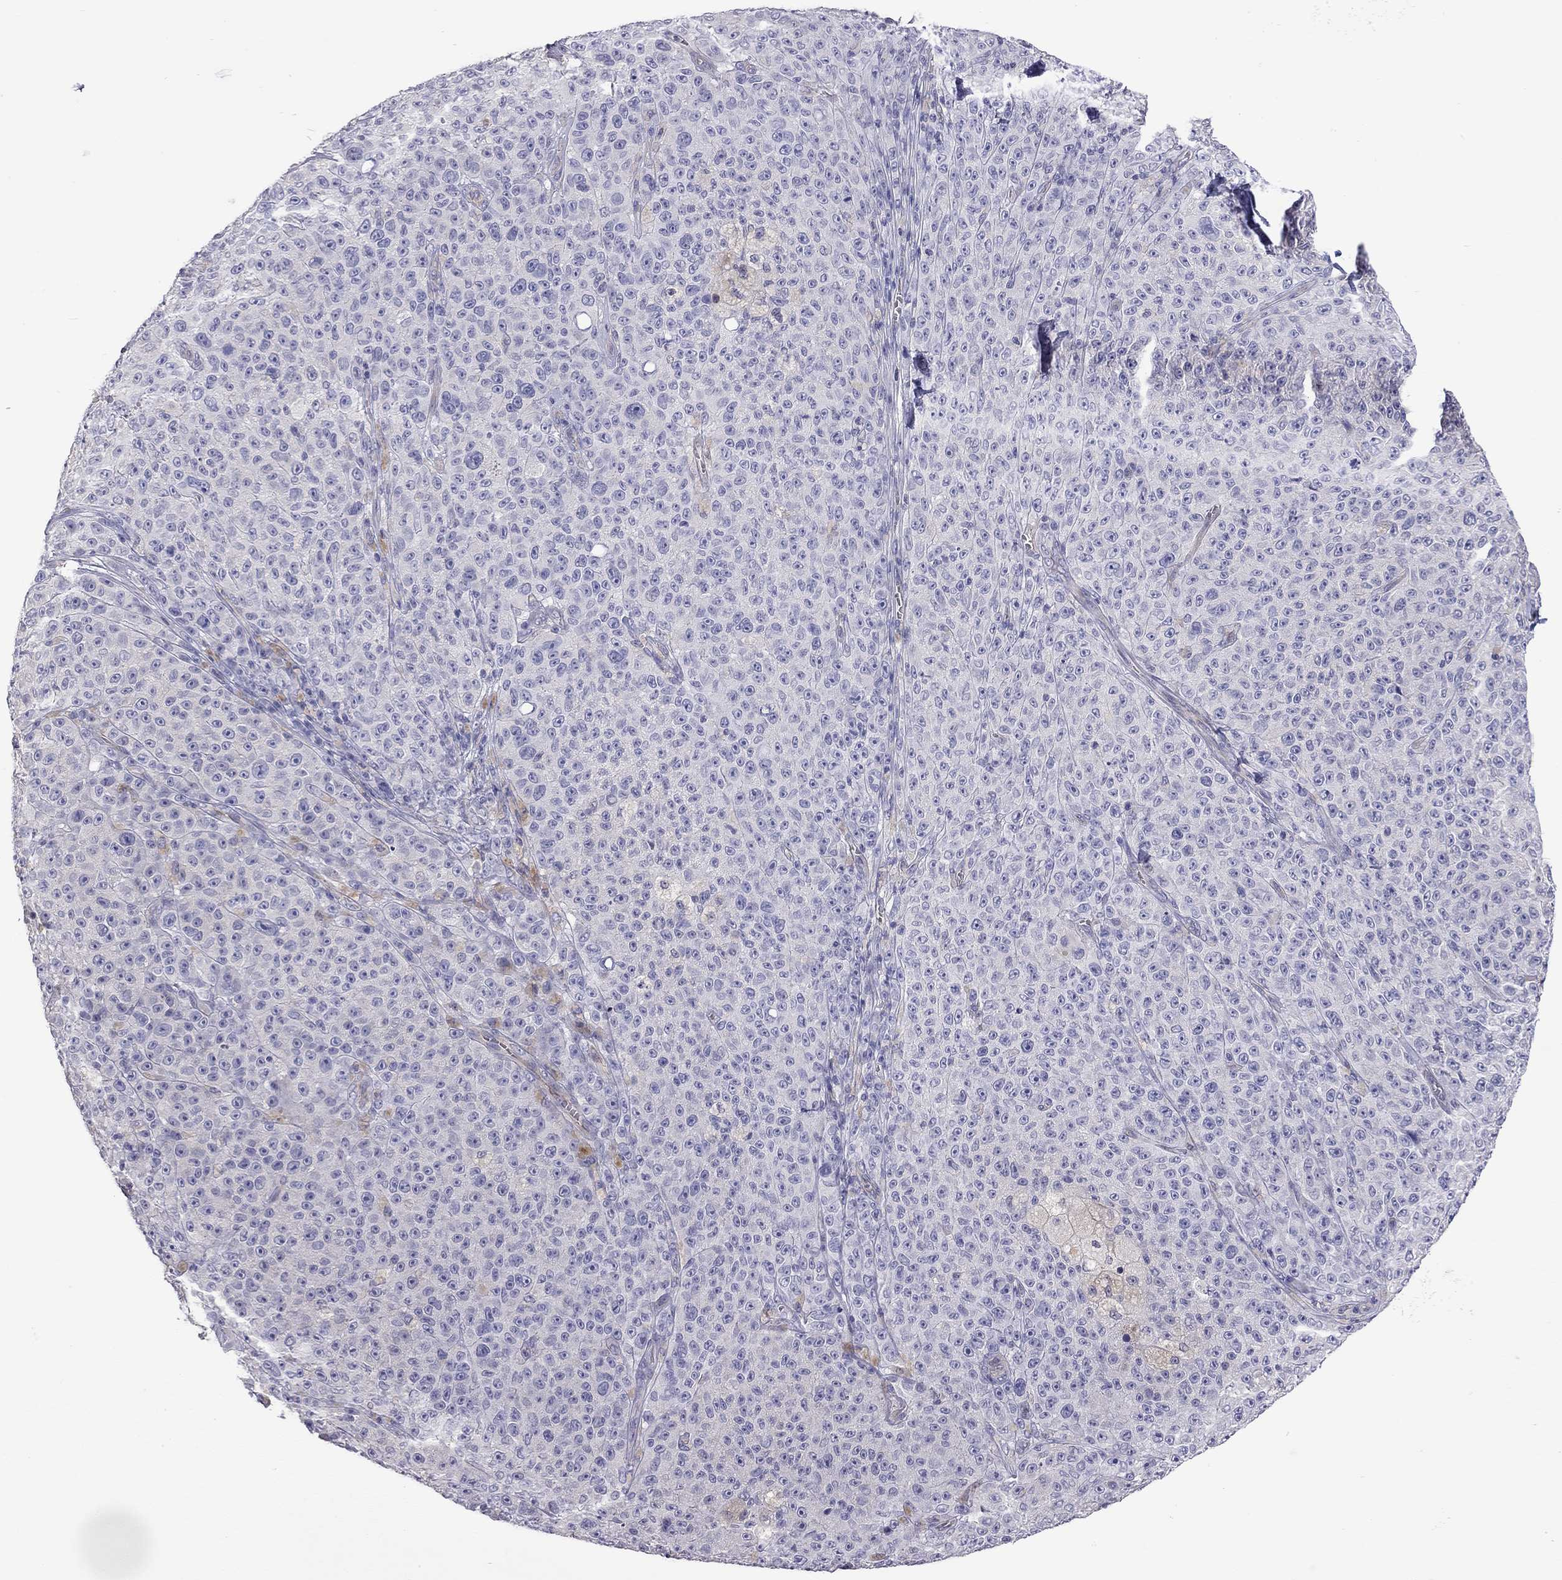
{"staining": {"intensity": "negative", "quantity": "none", "location": "none"}, "tissue": "melanoma", "cell_type": "Tumor cells", "image_type": "cancer", "snomed": [{"axis": "morphology", "description": "Malignant melanoma, NOS"}, {"axis": "topography", "description": "Skin"}], "caption": "Tumor cells show no significant protein staining in malignant melanoma.", "gene": "FEZ1", "patient": {"sex": "female", "age": 82}}